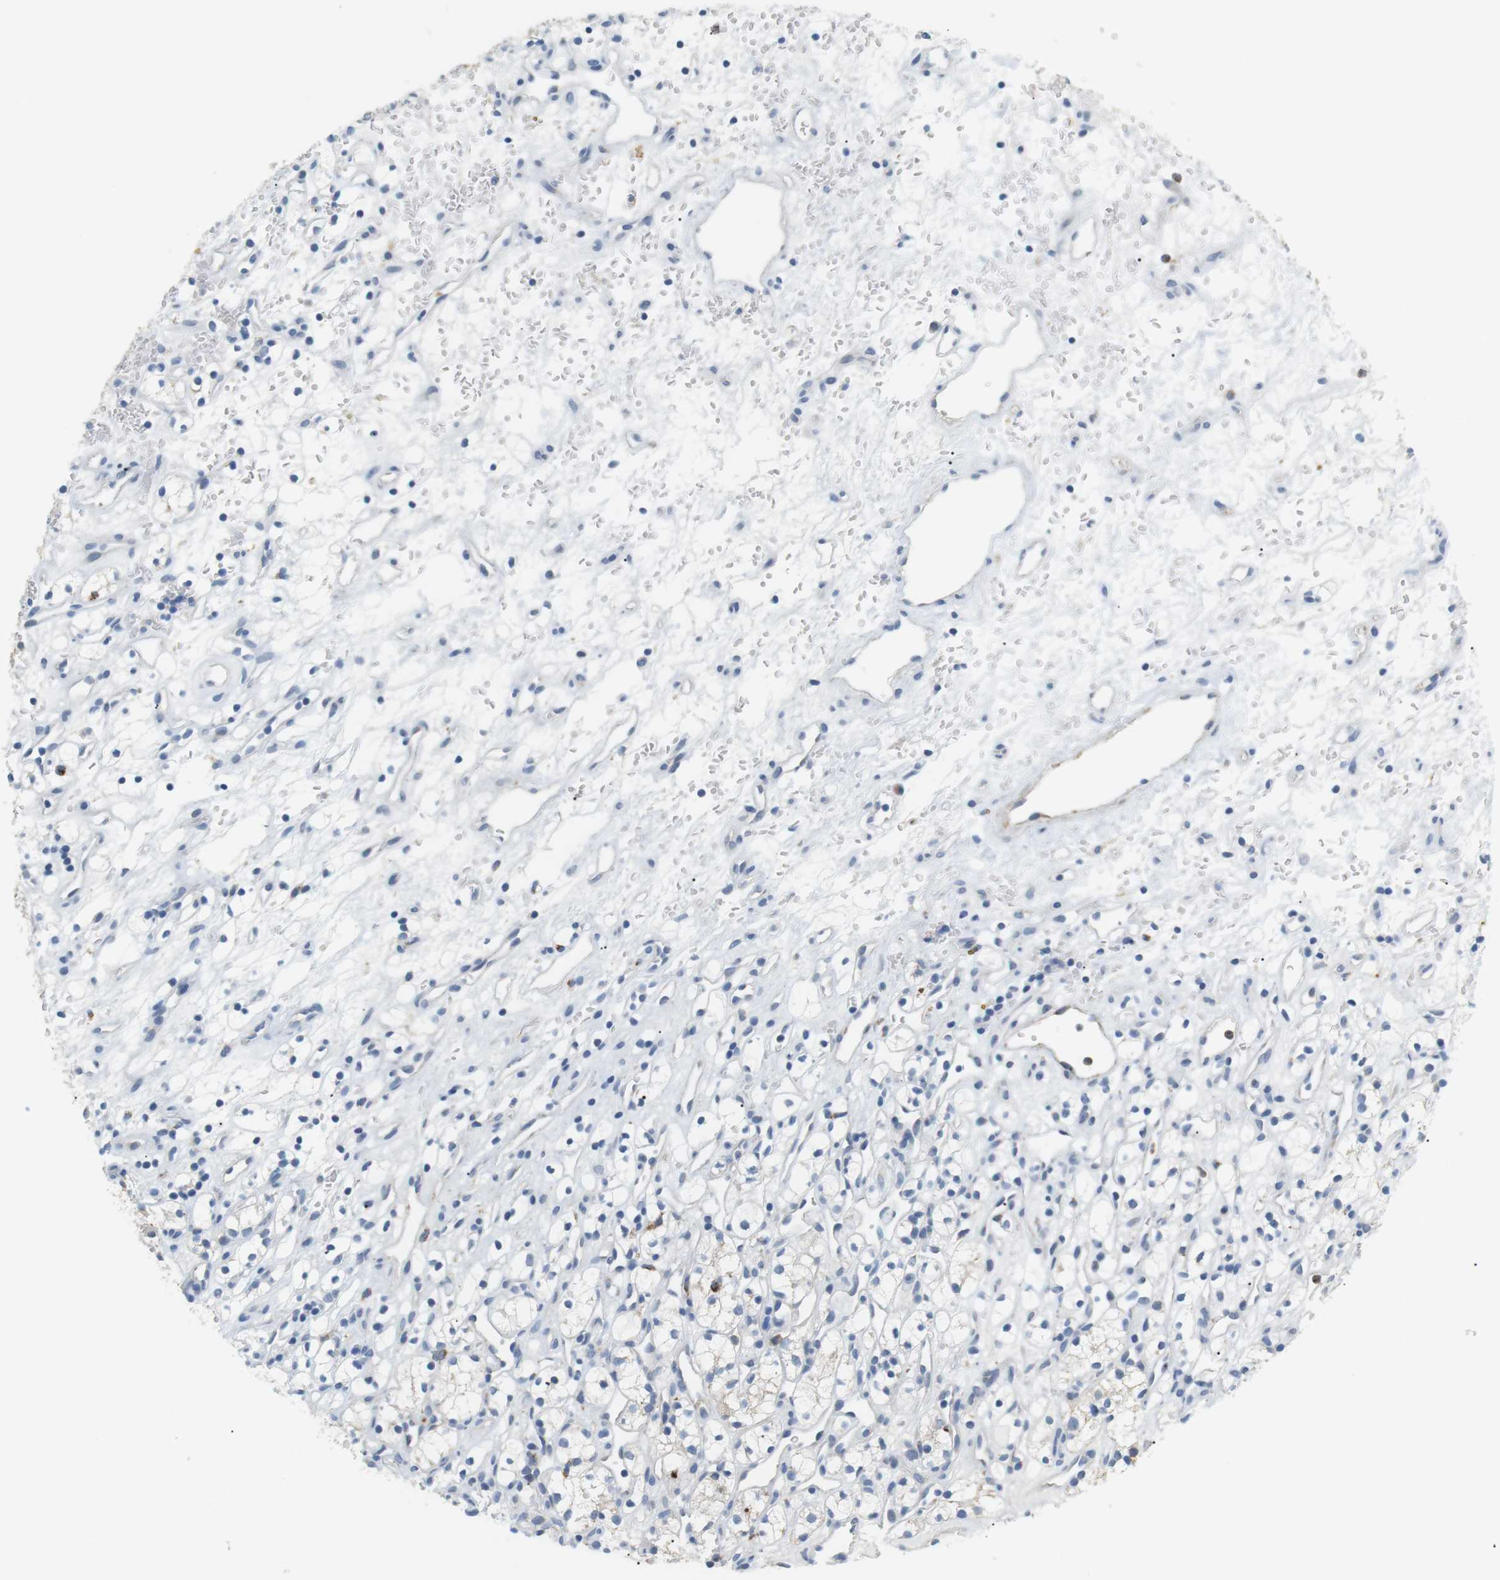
{"staining": {"intensity": "negative", "quantity": "none", "location": "none"}, "tissue": "renal cancer", "cell_type": "Tumor cells", "image_type": "cancer", "snomed": [{"axis": "morphology", "description": "Adenocarcinoma, NOS"}, {"axis": "topography", "description": "Kidney"}], "caption": "A histopathology image of human renal adenocarcinoma is negative for staining in tumor cells. Brightfield microscopy of immunohistochemistry (IHC) stained with DAB (3,3'-diaminobenzidine) (brown) and hematoxylin (blue), captured at high magnification.", "gene": "CD300E", "patient": {"sex": "female", "age": 60}}